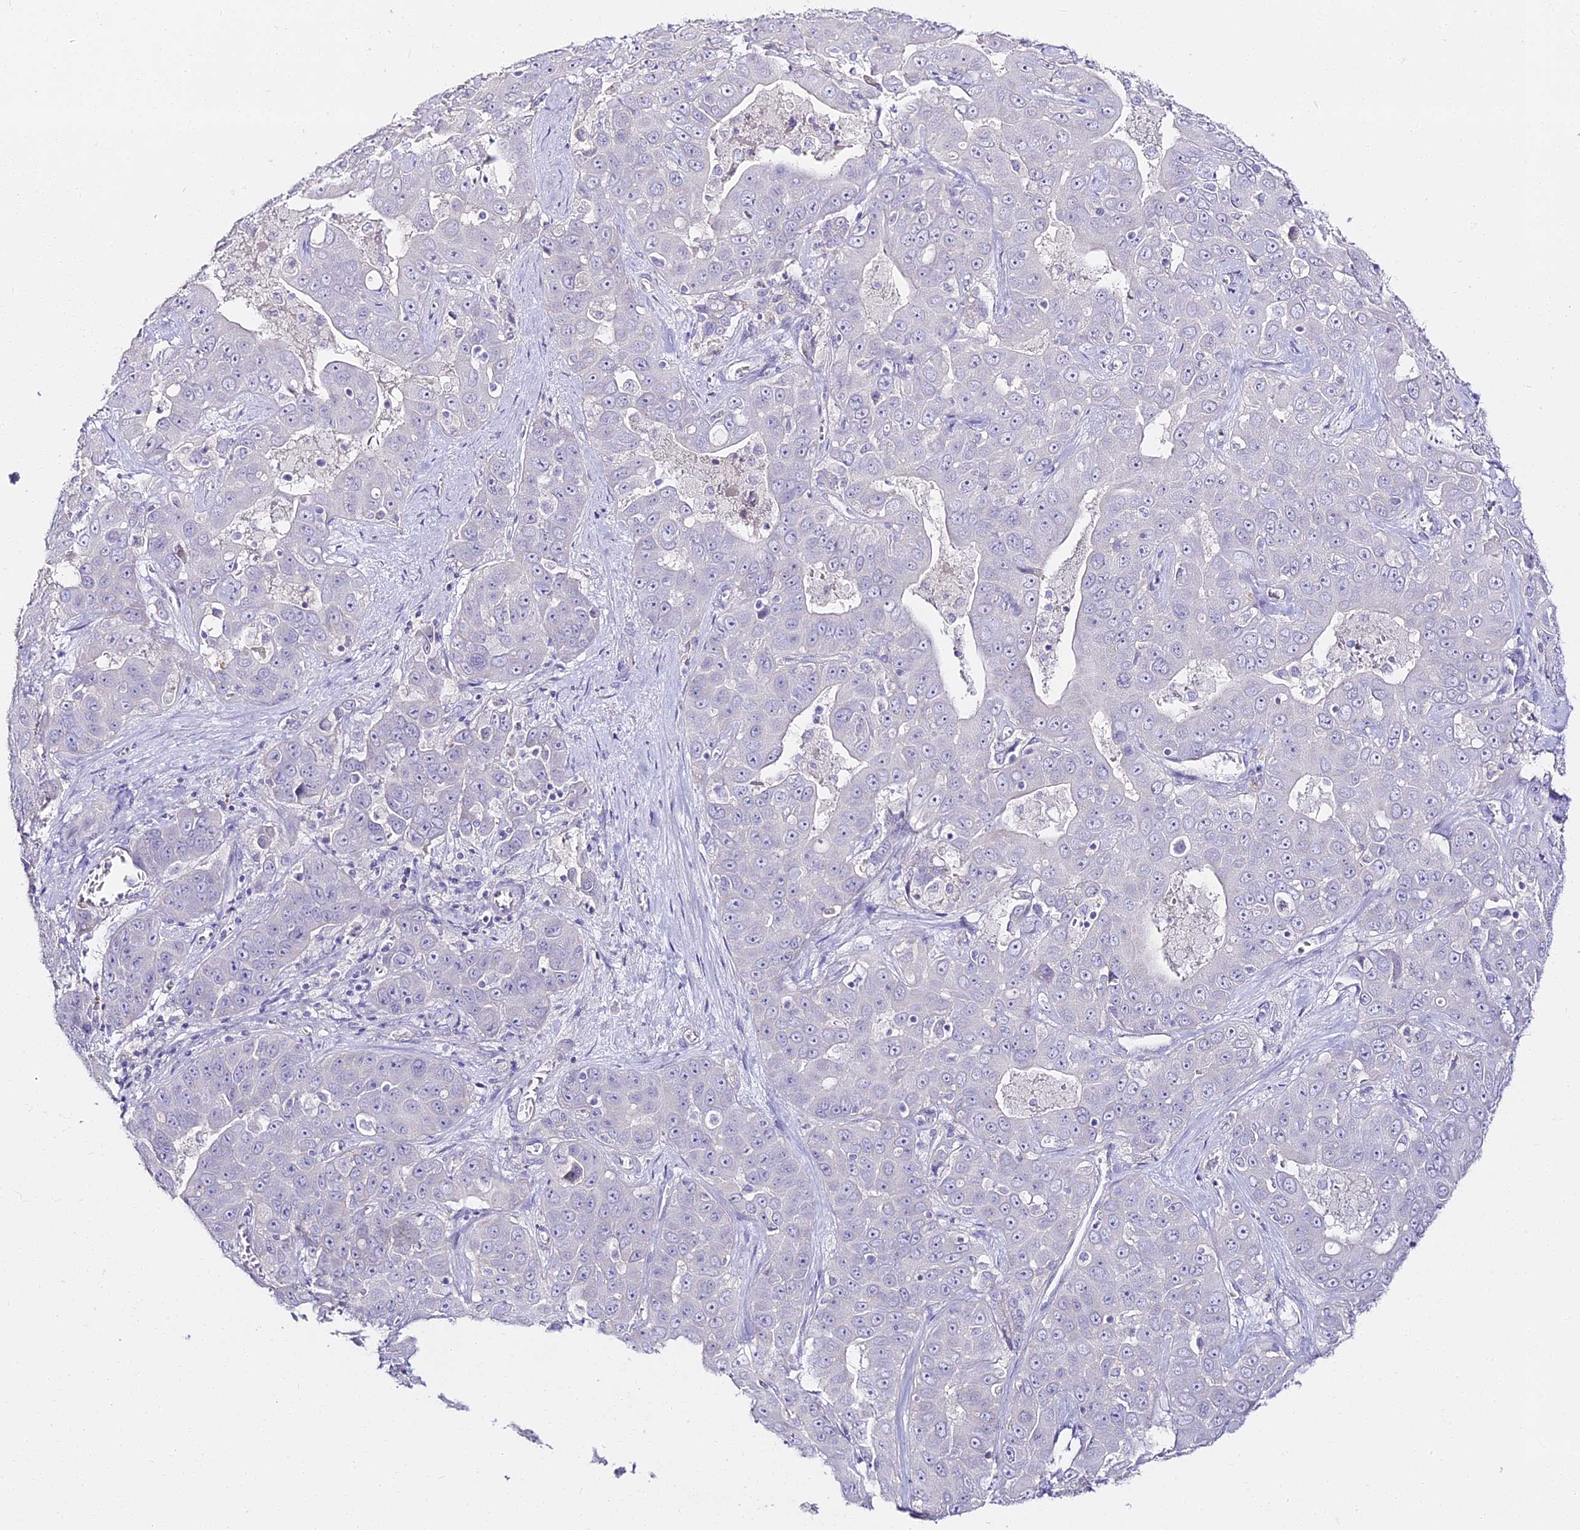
{"staining": {"intensity": "negative", "quantity": "none", "location": "none"}, "tissue": "liver cancer", "cell_type": "Tumor cells", "image_type": "cancer", "snomed": [{"axis": "morphology", "description": "Cholangiocarcinoma"}, {"axis": "topography", "description": "Liver"}], "caption": "High magnification brightfield microscopy of cholangiocarcinoma (liver) stained with DAB (brown) and counterstained with hematoxylin (blue): tumor cells show no significant staining.", "gene": "ALPG", "patient": {"sex": "female", "age": 52}}